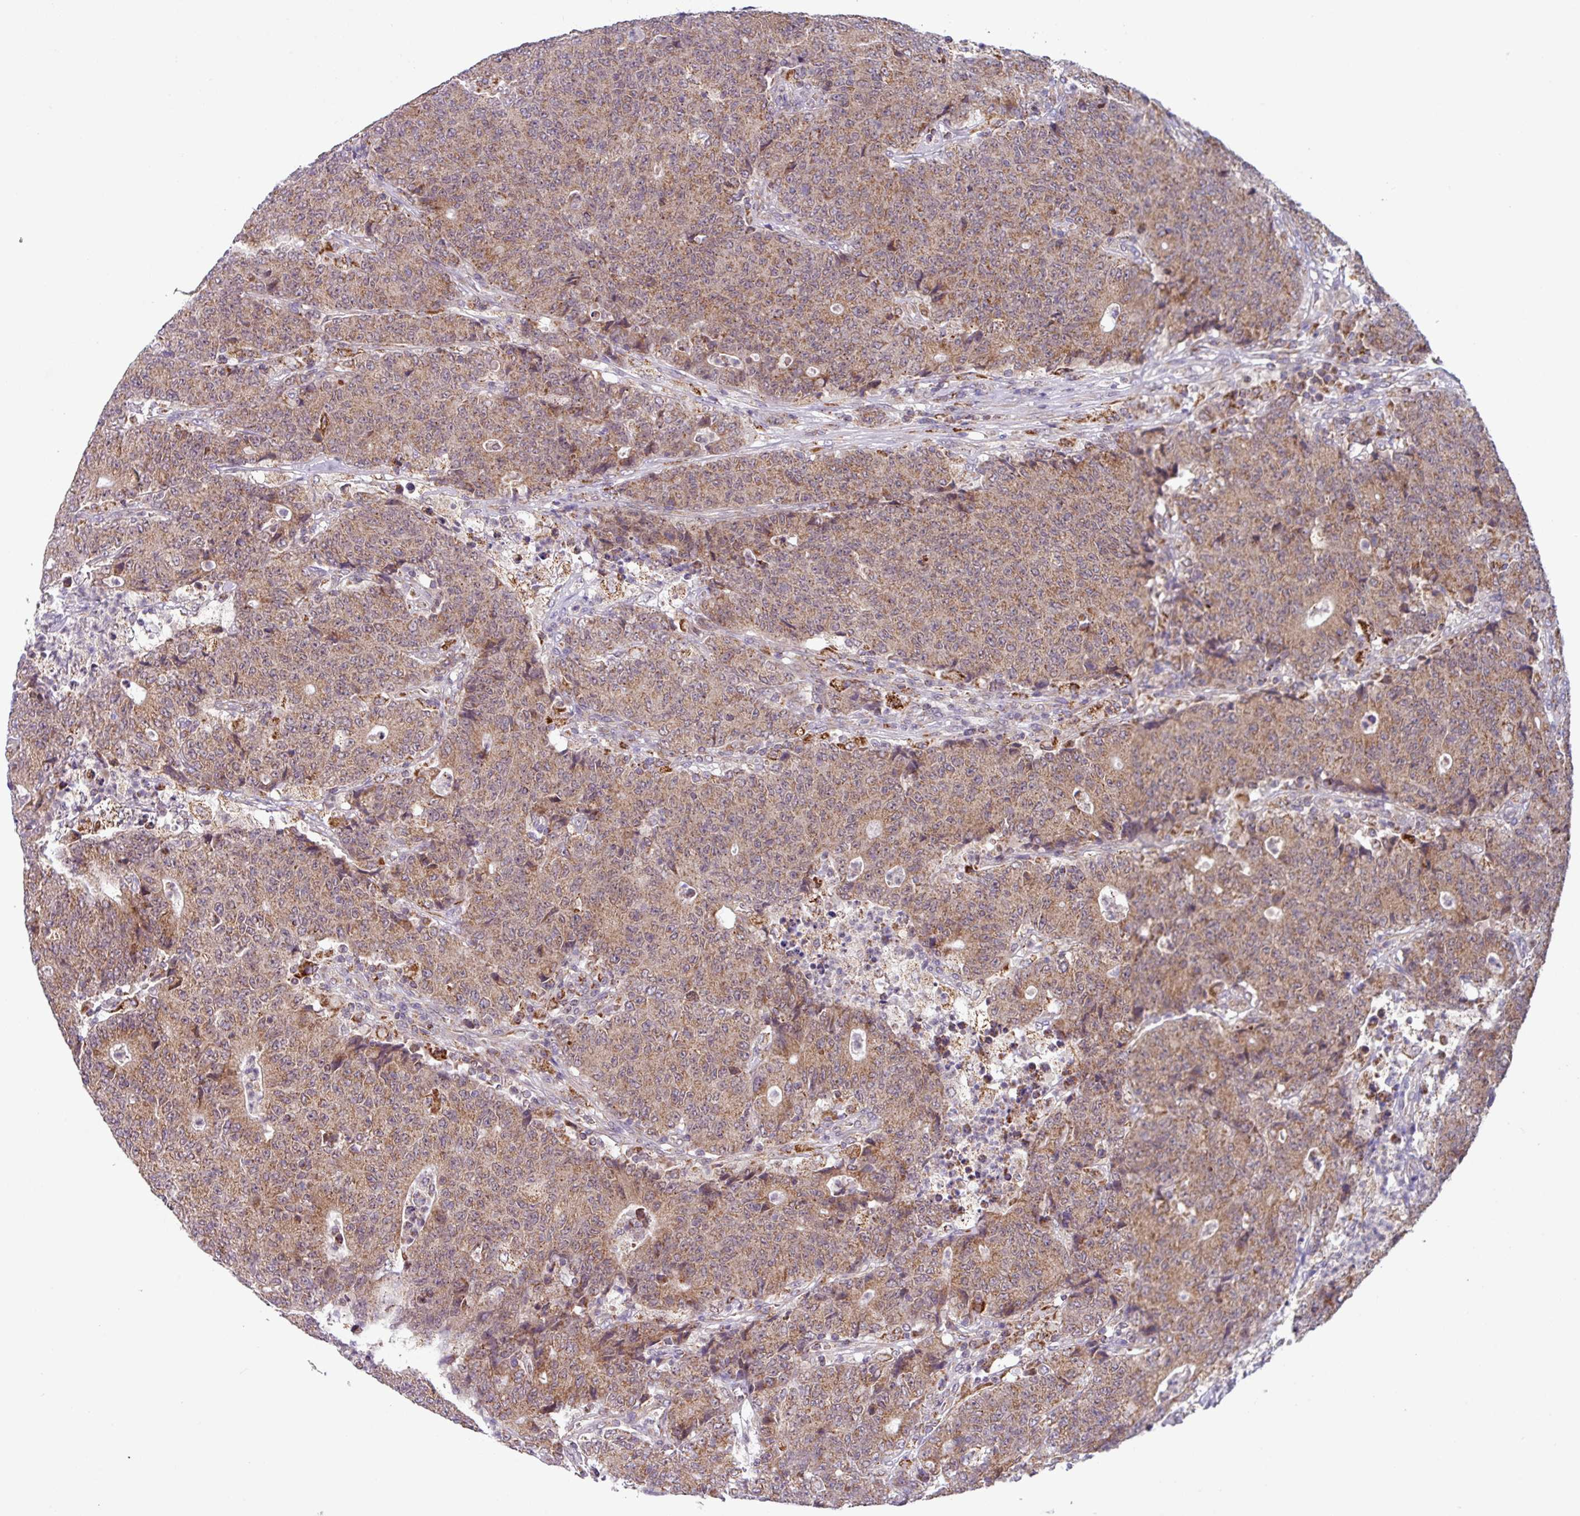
{"staining": {"intensity": "moderate", "quantity": ">75%", "location": "cytoplasmic/membranous"}, "tissue": "colorectal cancer", "cell_type": "Tumor cells", "image_type": "cancer", "snomed": [{"axis": "morphology", "description": "Adenocarcinoma, NOS"}, {"axis": "topography", "description": "Colon"}], "caption": "A histopathology image showing moderate cytoplasmic/membranous expression in about >75% of tumor cells in colorectal adenocarcinoma, as visualized by brown immunohistochemical staining.", "gene": "AKIRIN1", "patient": {"sex": "female", "age": 75}}